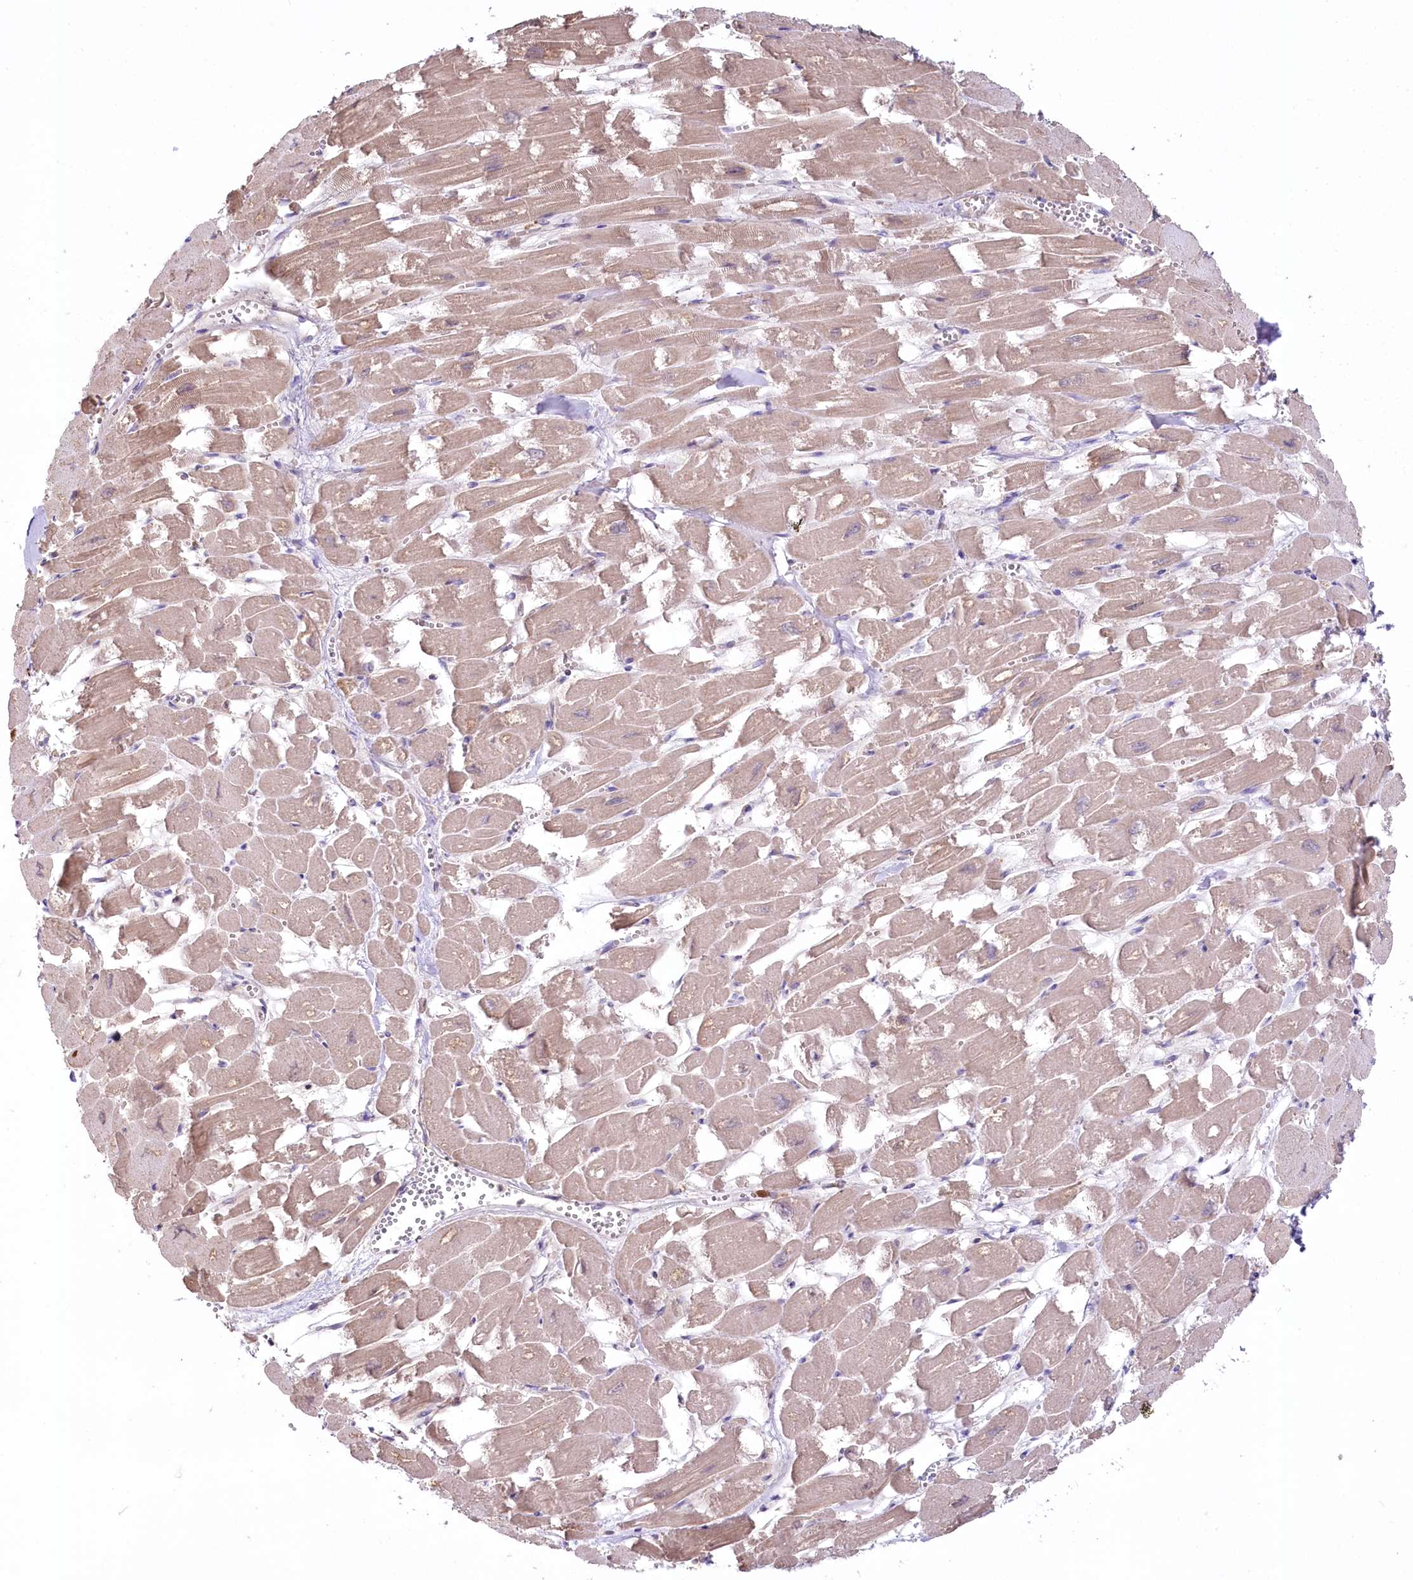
{"staining": {"intensity": "moderate", "quantity": ">75%", "location": "cytoplasmic/membranous"}, "tissue": "heart muscle", "cell_type": "Cardiomyocytes", "image_type": "normal", "snomed": [{"axis": "morphology", "description": "Normal tissue, NOS"}, {"axis": "topography", "description": "Heart"}], "caption": "Immunohistochemical staining of unremarkable heart muscle demonstrates >75% levels of moderate cytoplasmic/membranous protein staining in about >75% of cardiomyocytes.", "gene": "SLC6A11", "patient": {"sex": "male", "age": 54}}